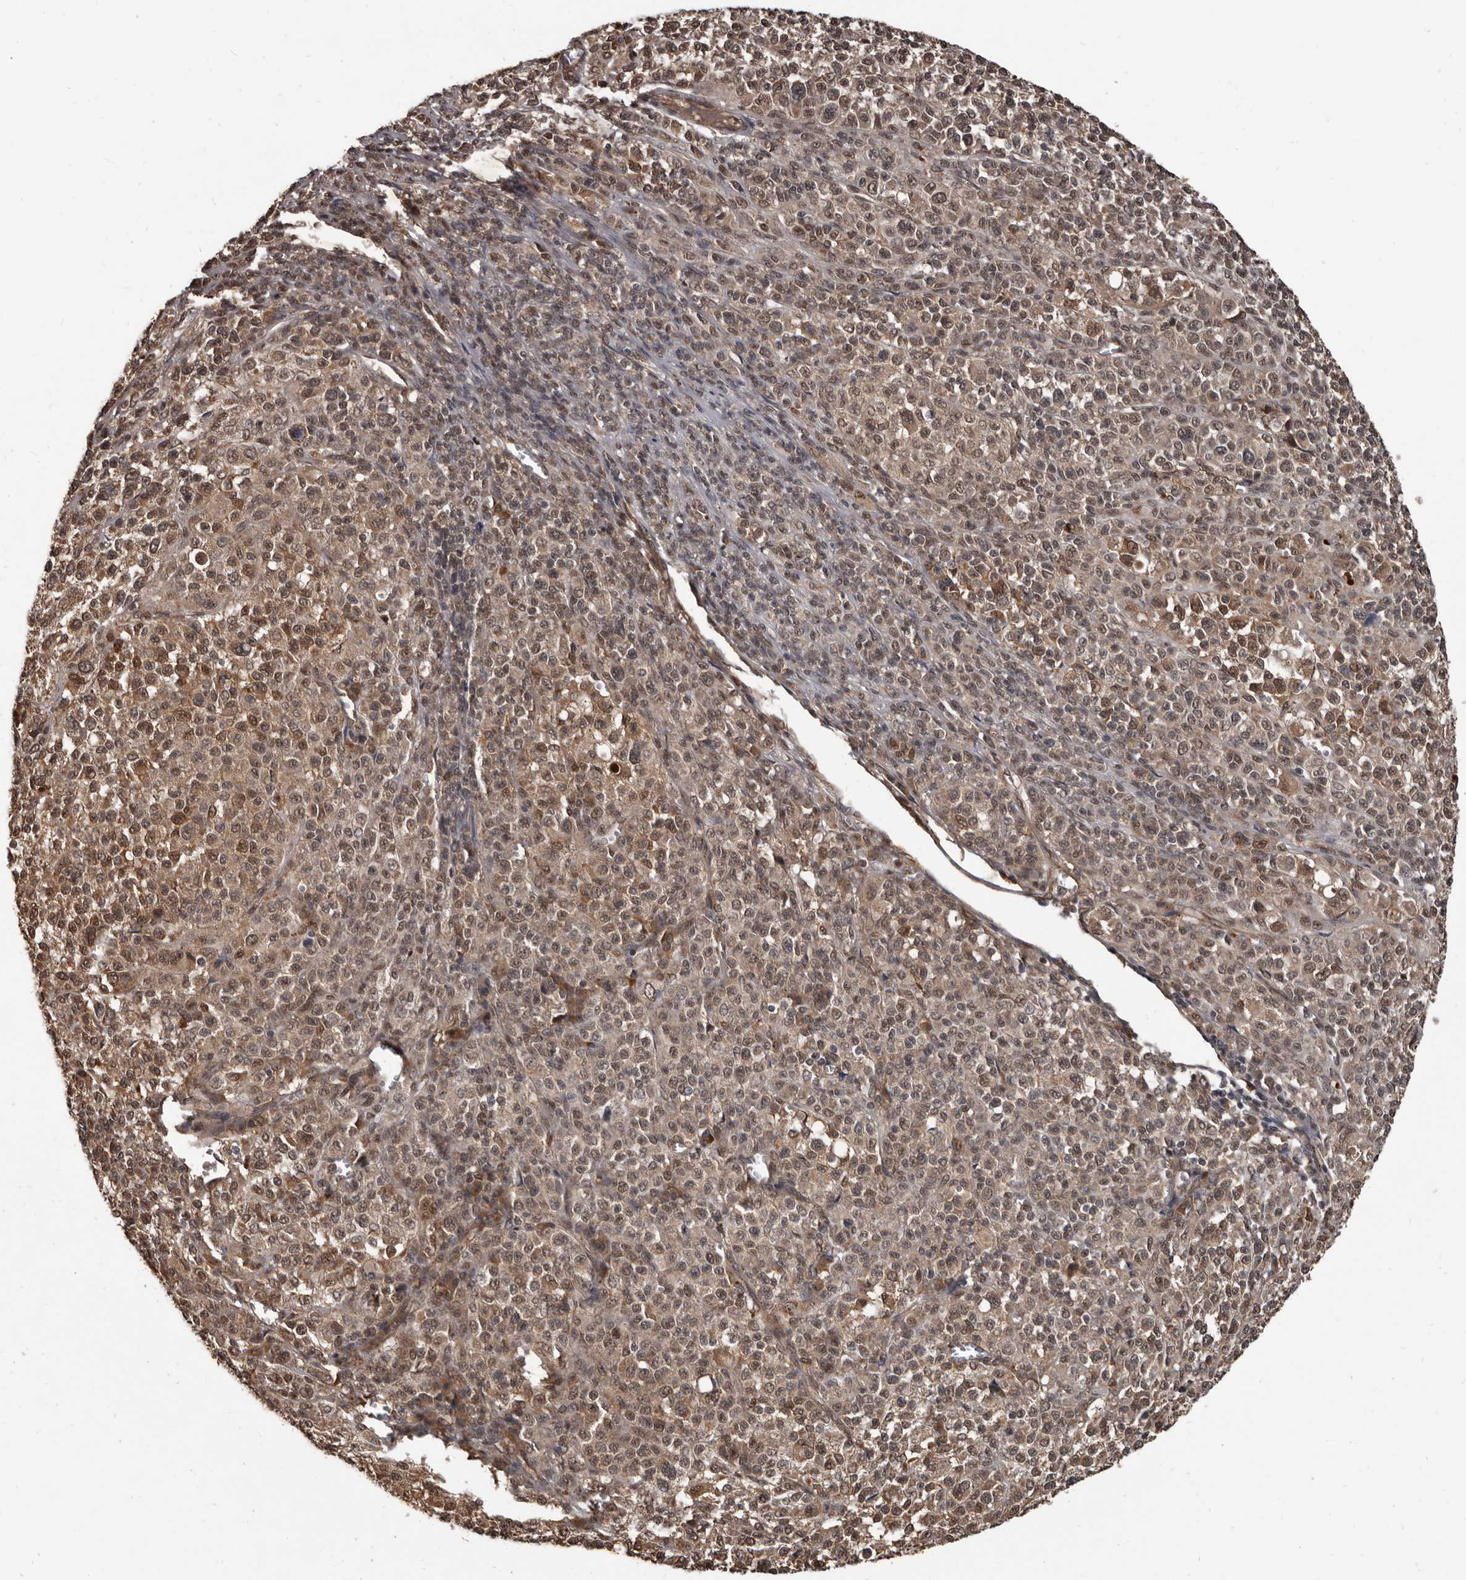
{"staining": {"intensity": "moderate", "quantity": ">75%", "location": "cytoplasmic/membranous,nuclear"}, "tissue": "melanoma", "cell_type": "Tumor cells", "image_type": "cancer", "snomed": [{"axis": "morphology", "description": "Malignant melanoma, Metastatic site"}, {"axis": "topography", "description": "Skin"}], "caption": "Immunohistochemistry staining of malignant melanoma (metastatic site), which demonstrates medium levels of moderate cytoplasmic/membranous and nuclear positivity in about >75% of tumor cells indicating moderate cytoplasmic/membranous and nuclear protein expression. The staining was performed using DAB (brown) for protein detection and nuclei were counterstained in hematoxylin (blue).", "gene": "AHR", "patient": {"sex": "female", "age": 74}}